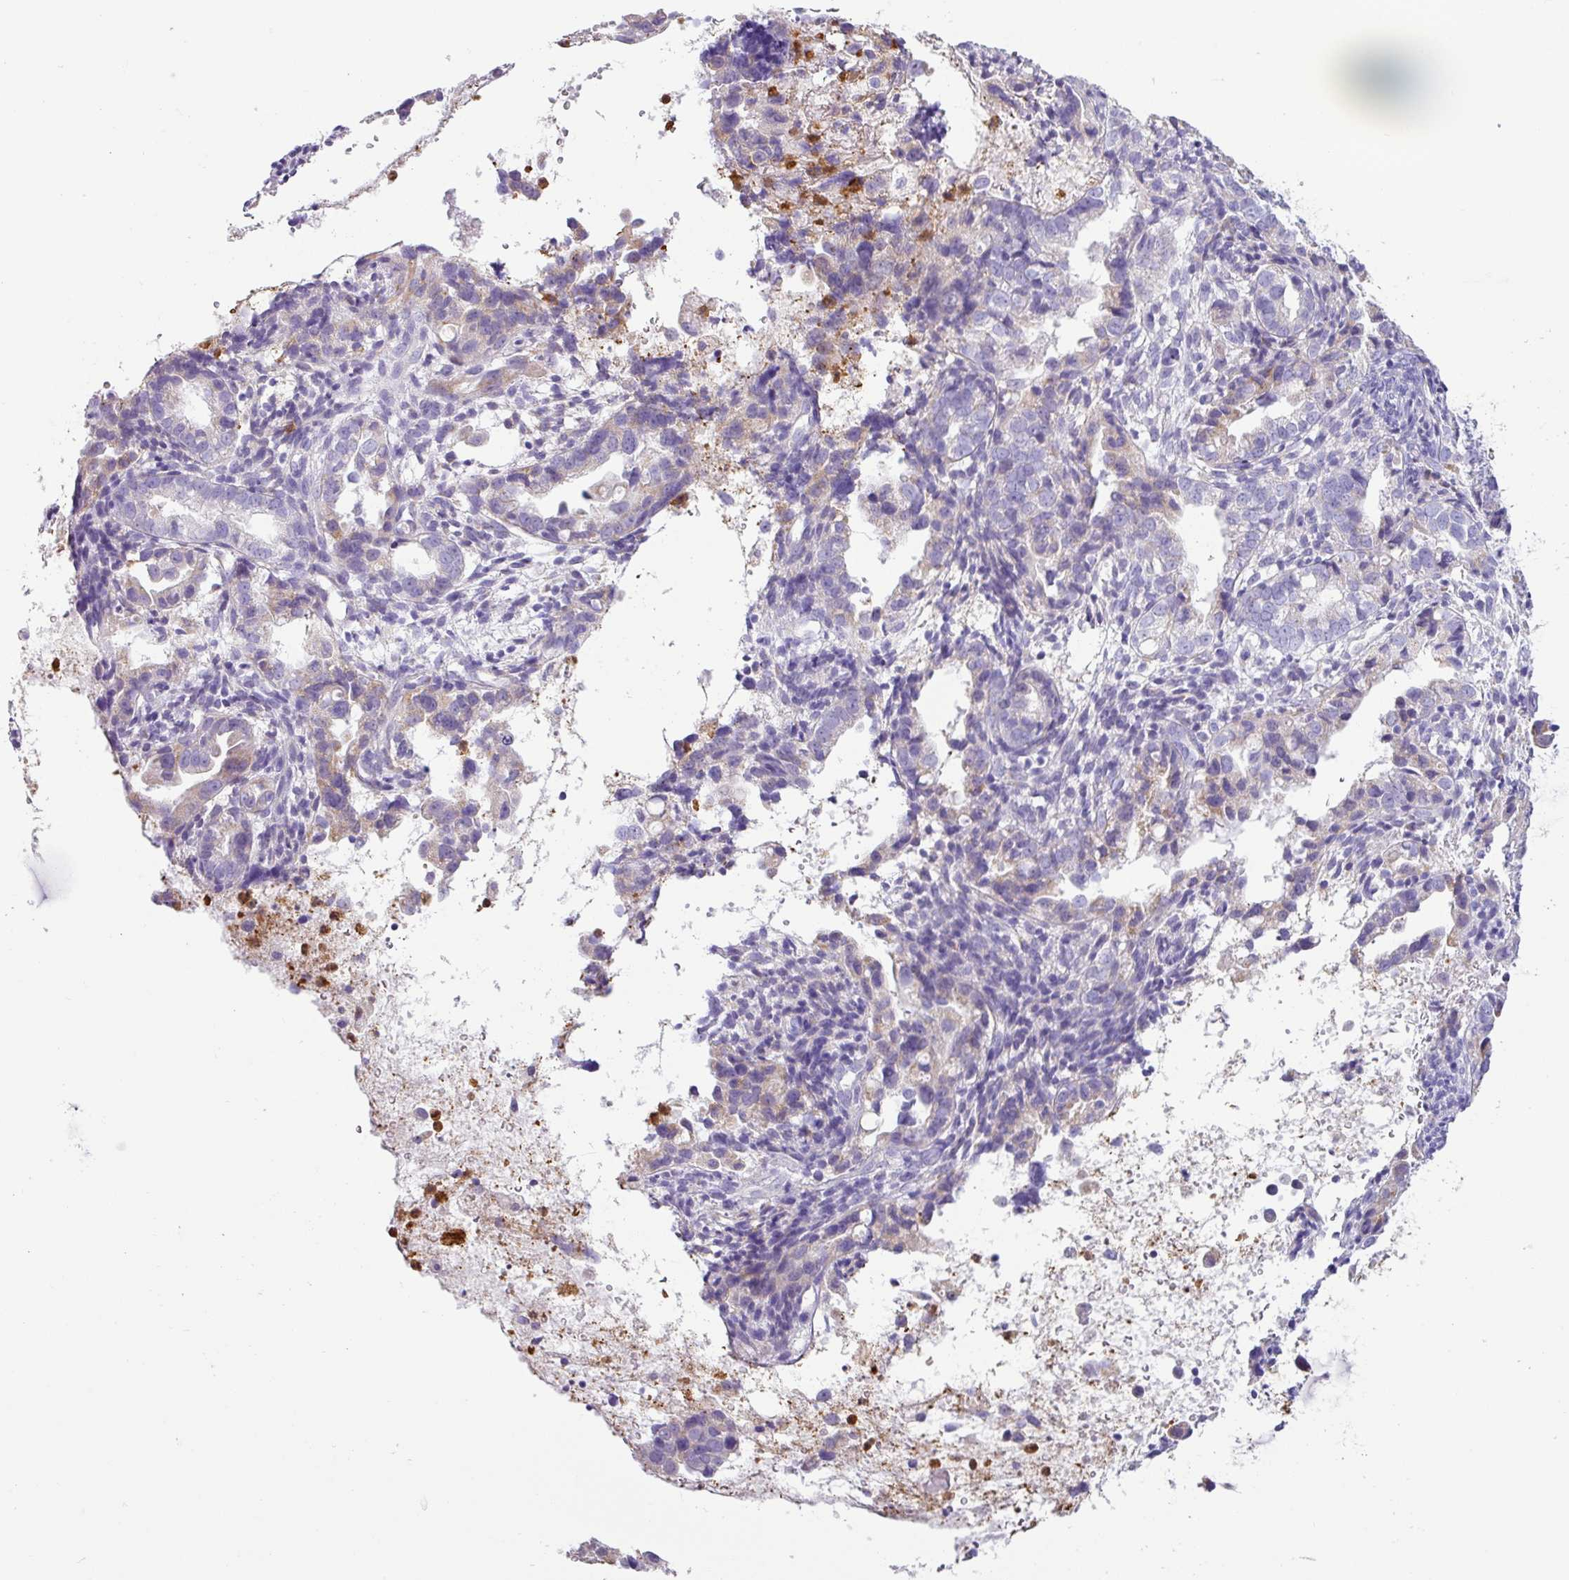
{"staining": {"intensity": "weak", "quantity": "<25%", "location": "cytoplasmic/membranous"}, "tissue": "endometrial cancer", "cell_type": "Tumor cells", "image_type": "cancer", "snomed": [{"axis": "morphology", "description": "Adenocarcinoma, NOS"}, {"axis": "topography", "description": "Endometrium"}], "caption": "A photomicrograph of human adenocarcinoma (endometrial) is negative for staining in tumor cells.", "gene": "SH2D3C", "patient": {"sex": "female", "age": 57}}